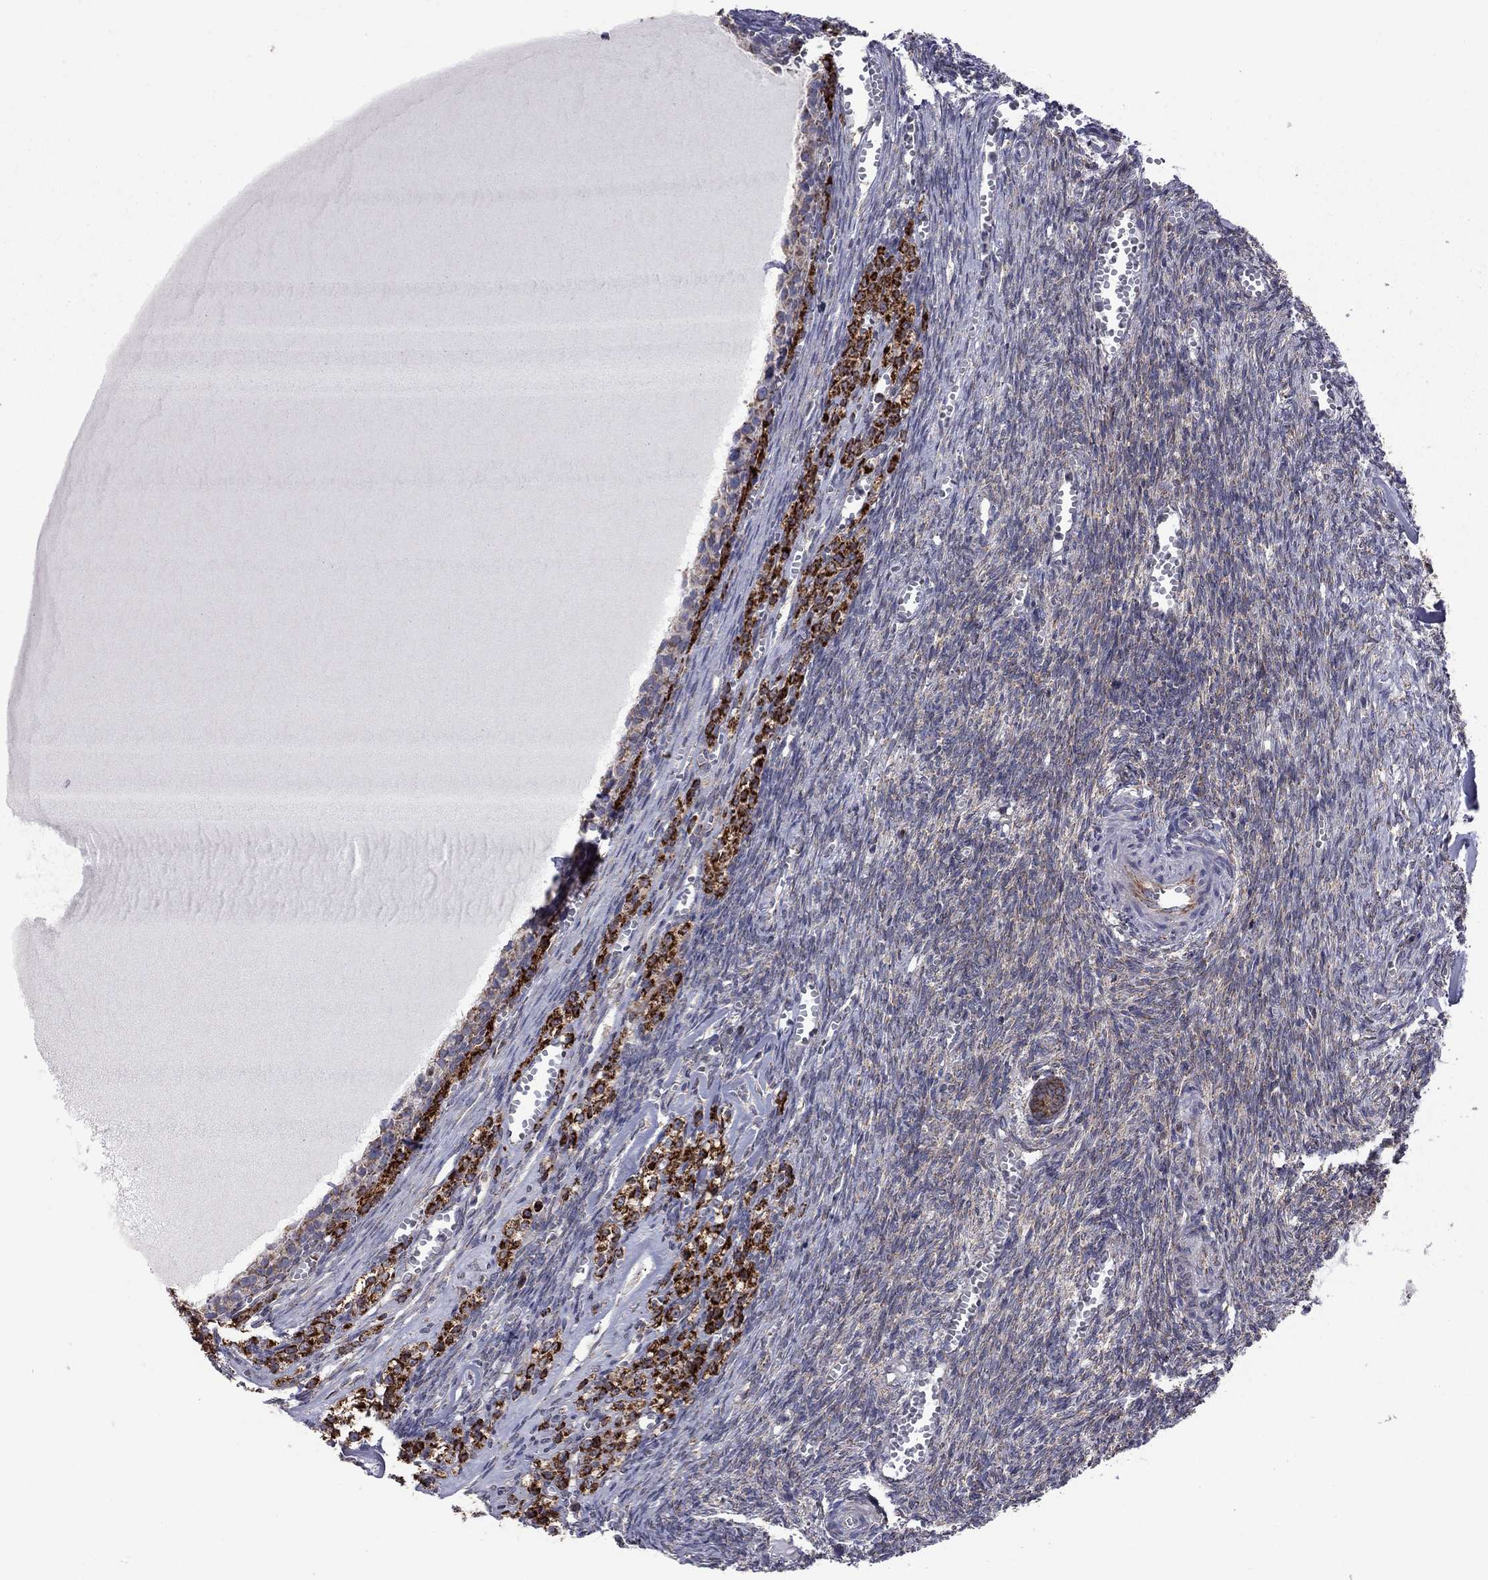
{"staining": {"intensity": "strong", "quantity": "25%-75%", "location": "cytoplasmic/membranous"}, "tissue": "ovary", "cell_type": "Follicle cells", "image_type": "normal", "snomed": [{"axis": "morphology", "description": "Normal tissue, NOS"}, {"axis": "topography", "description": "Ovary"}], "caption": "Unremarkable ovary shows strong cytoplasmic/membranous staining in approximately 25%-75% of follicle cells, visualized by immunohistochemistry.", "gene": "CLPTM1", "patient": {"sex": "female", "age": 43}}